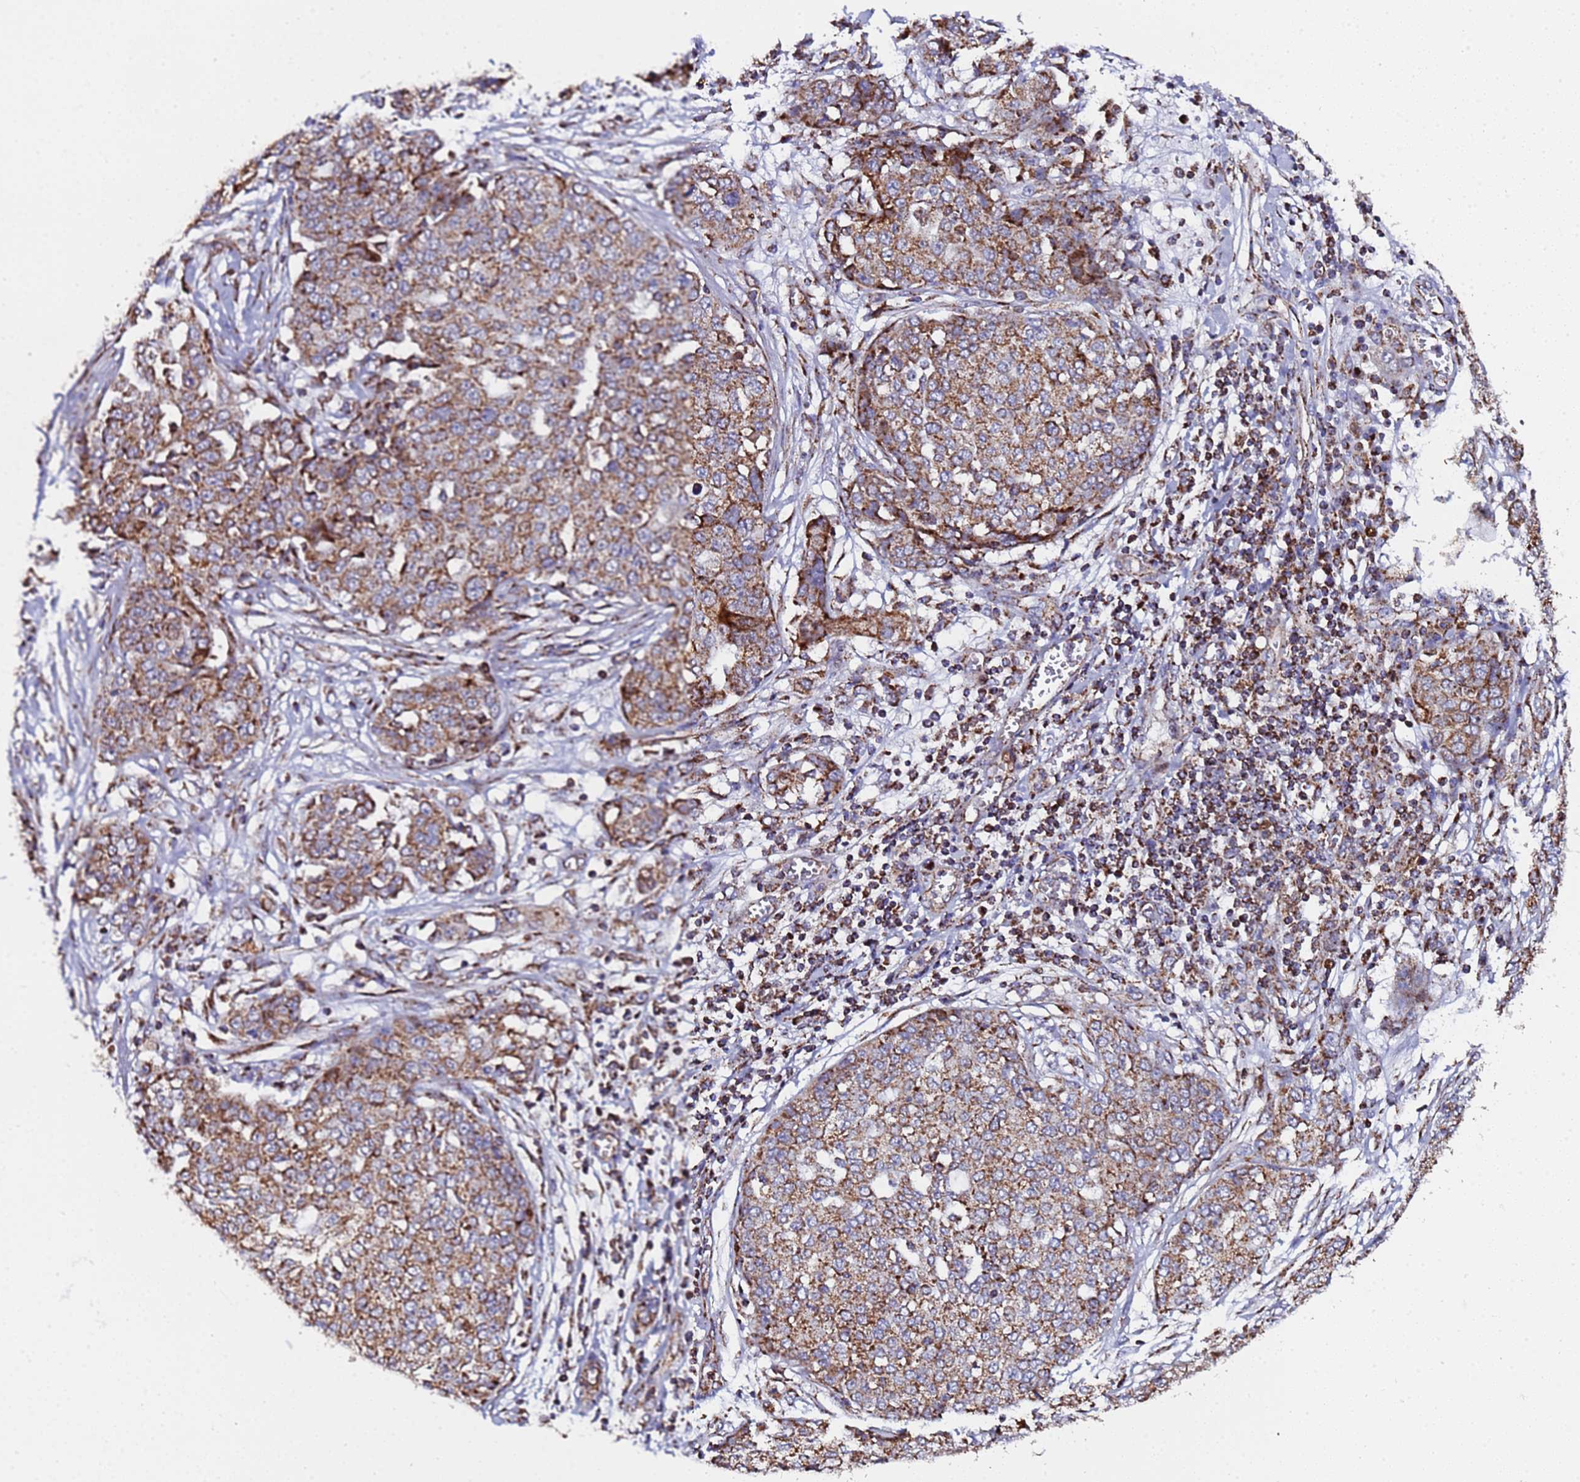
{"staining": {"intensity": "moderate", "quantity": ">75%", "location": "cytoplasmic/membranous"}, "tissue": "ovarian cancer", "cell_type": "Tumor cells", "image_type": "cancer", "snomed": [{"axis": "morphology", "description": "Cystadenocarcinoma, serous, NOS"}, {"axis": "topography", "description": "Soft tissue"}, {"axis": "topography", "description": "Ovary"}], "caption": "Immunohistochemistry (IHC) (DAB) staining of serous cystadenocarcinoma (ovarian) demonstrates moderate cytoplasmic/membranous protein staining in approximately >75% of tumor cells. (Brightfield microscopy of DAB IHC at high magnification).", "gene": "MRPS12", "patient": {"sex": "female", "age": 57}}